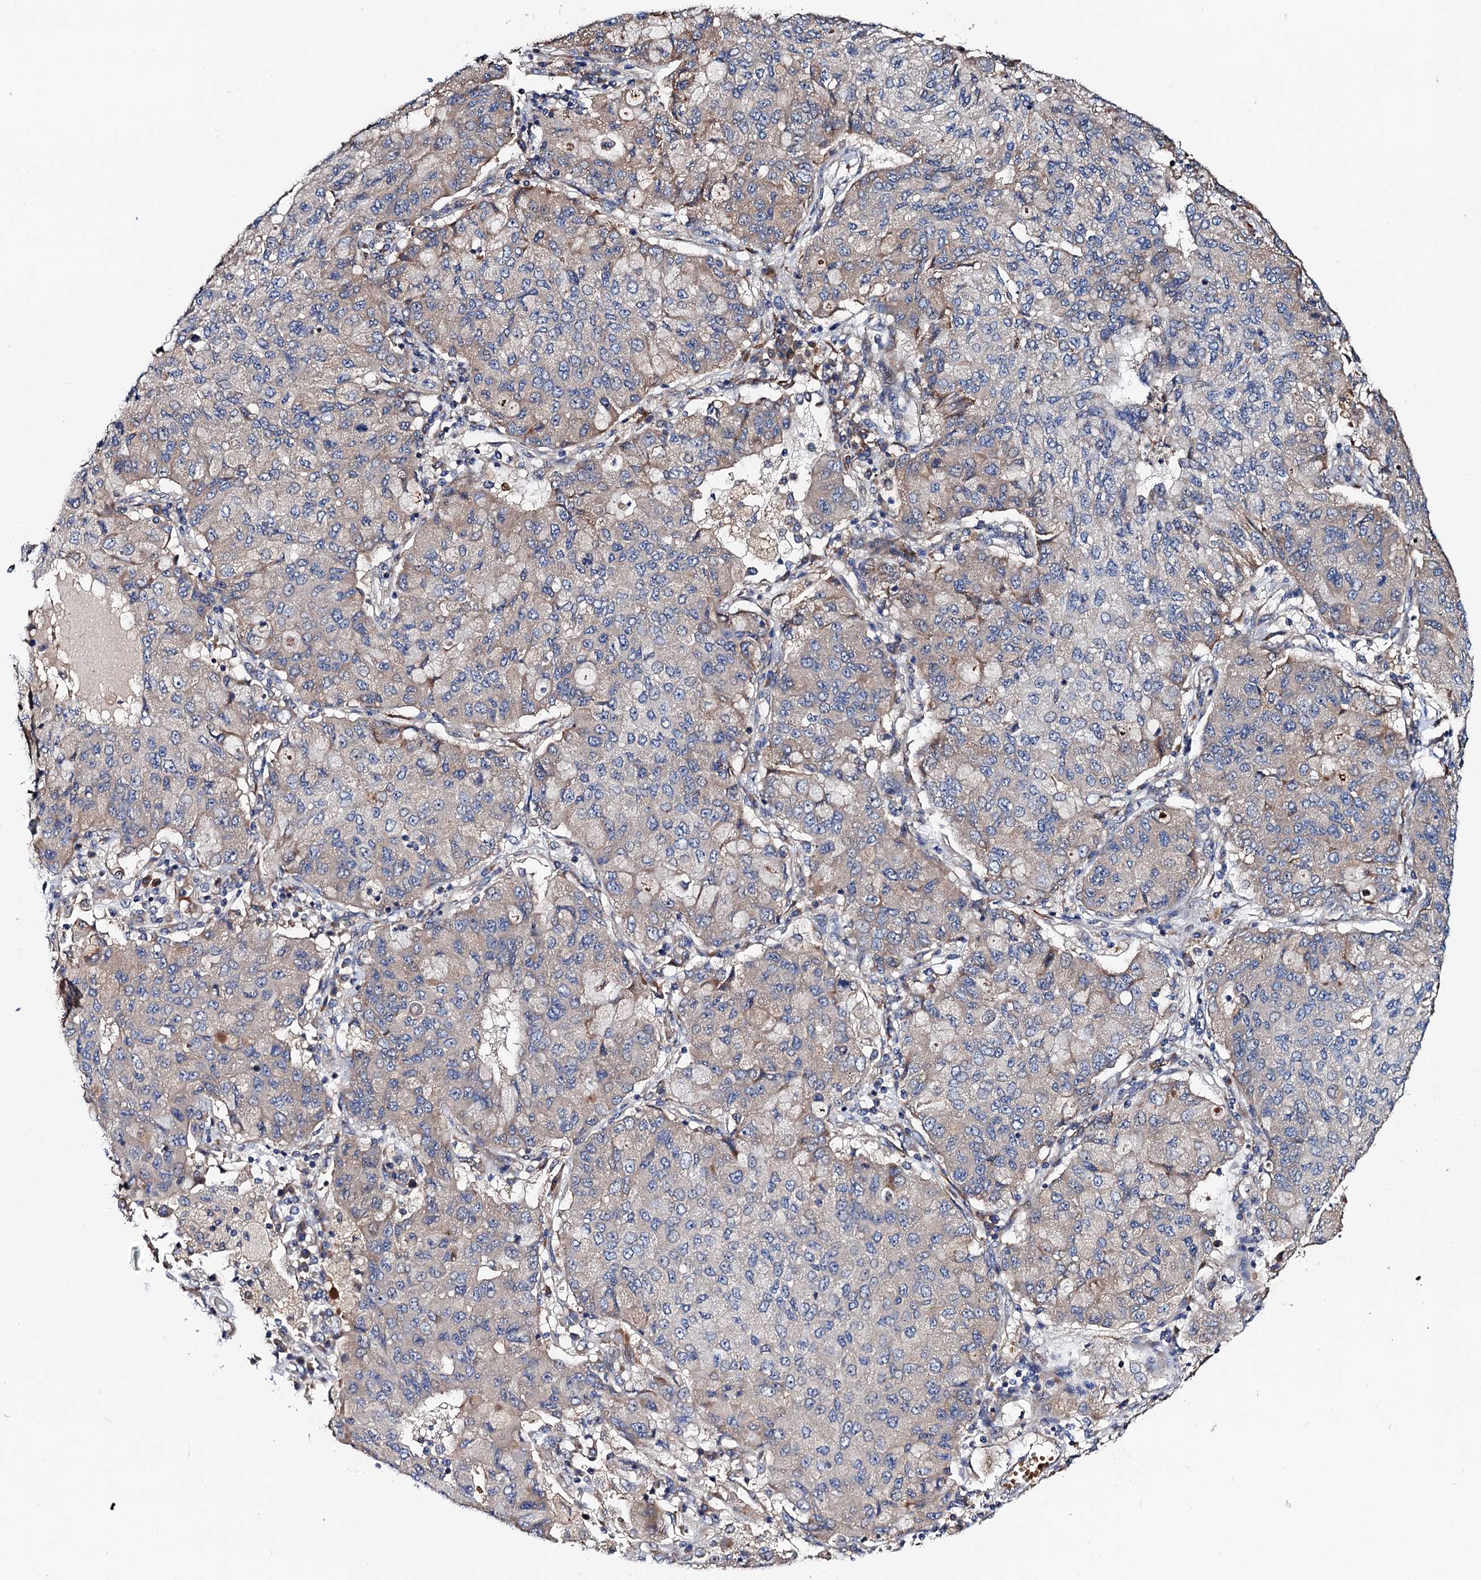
{"staining": {"intensity": "negative", "quantity": "none", "location": "none"}, "tissue": "lung cancer", "cell_type": "Tumor cells", "image_type": "cancer", "snomed": [{"axis": "morphology", "description": "Squamous cell carcinoma, NOS"}, {"axis": "topography", "description": "Lung"}], "caption": "DAB immunohistochemical staining of lung cancer (squamous cell carcinoma) displays no significant staining in tumor cells. Nuclei are stained in blue.", "gene": "TRMT112", "patient": {"sex": "male", "age": 74}}